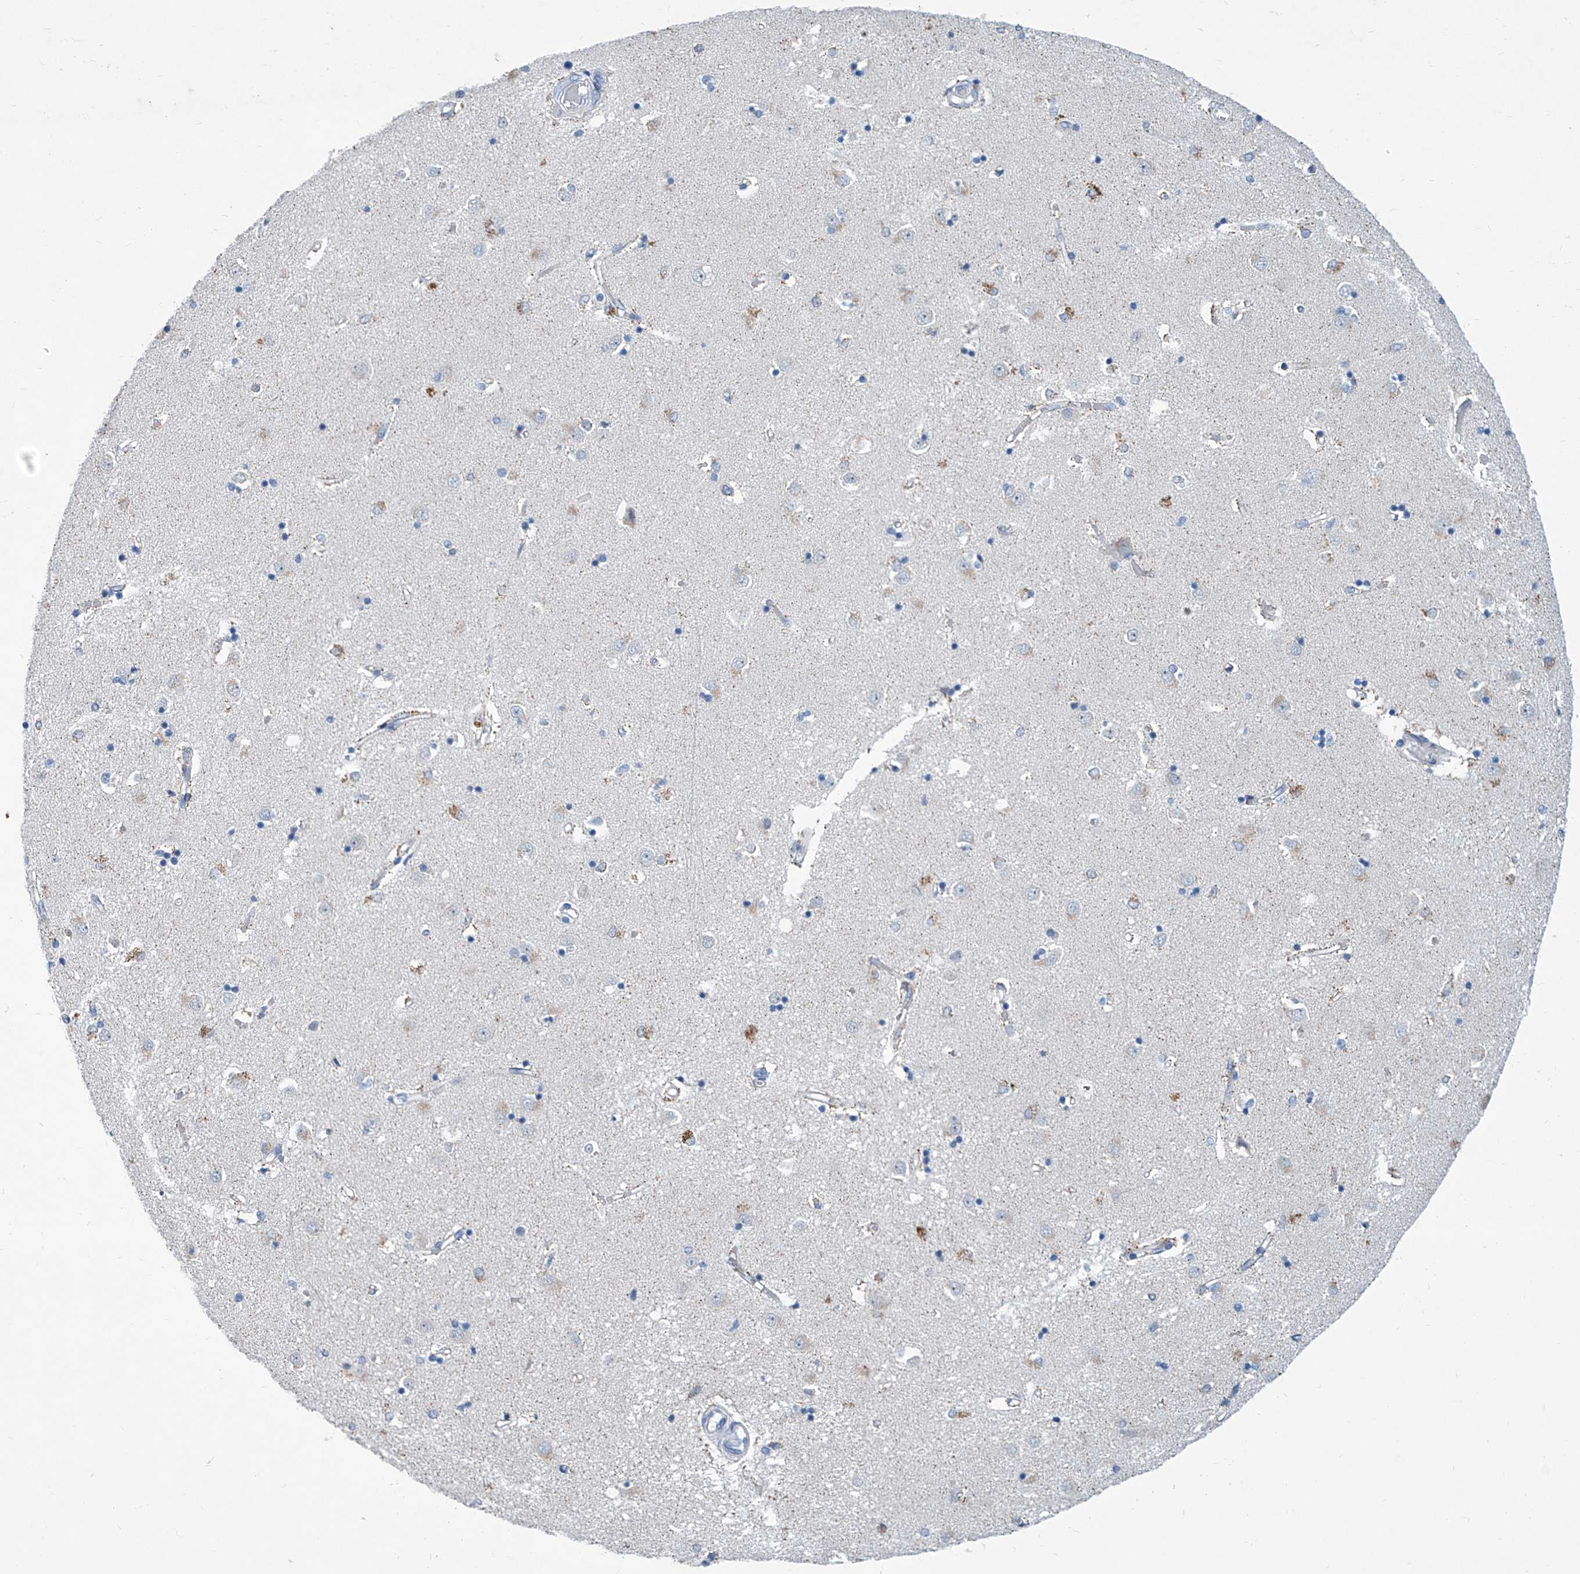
{"staining": {"intensity": "weak", "quantity": "<25%", "location": "cytoplasmic/membranous"}, "tissue": "caudate", "cell_type": "Glial cells", "image_type": "normal", "snomed": [{"axis": "morphology", "description": "Normal tissue, NOS"}, {"axis": "topography", "description": "Lateral ventricle wall"}], "caption": "This is a histopathology image of immunohistochemistry (IHC) staining of unremarkable caudate, which shows no positivity in glial cells. (DAB (3,3'-diaminobenzidine) IHC with hematoxylin counter stain).", "gene": "ZNF519", "patient": {"sex": "male", "age": 45}}